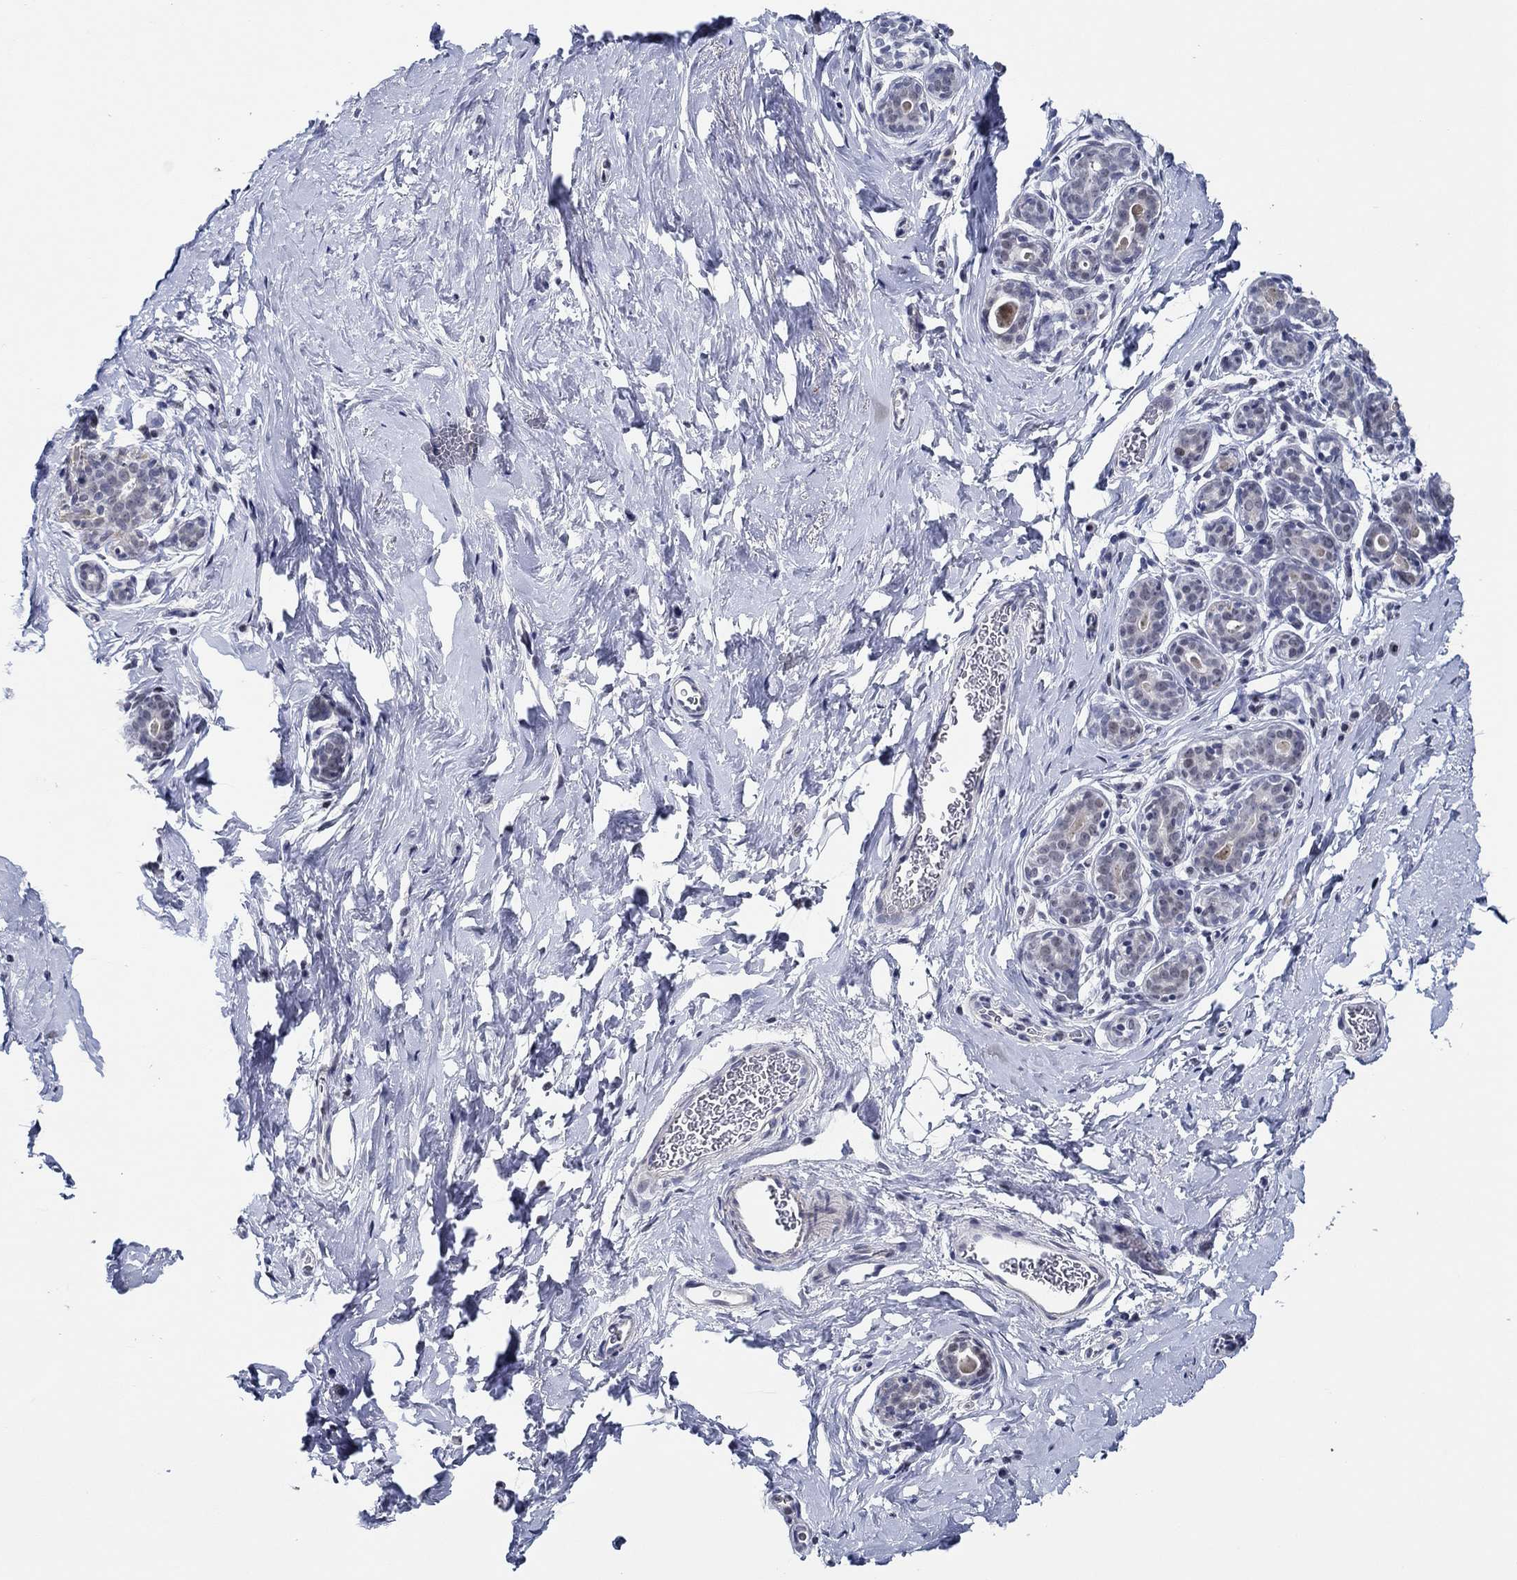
{"staining": {"intensity": "negative", "quantity": "none", "location": "none"}, "tissue": "breast", "cell_type": "Adipocytes", "image_type": "normal", "snomed": [{"axis": "morphology", "description": "Normal tissue, NOS"}, {"axis": "topography", "description": "Skin"}, {"axis": "topography", "description": "Breast"}], "caption": "The photomicrograph displays no staining of adipocytes in normal breast.", "gene": "SLC34A1", "patient": {"sex": "female", "age": 43}}